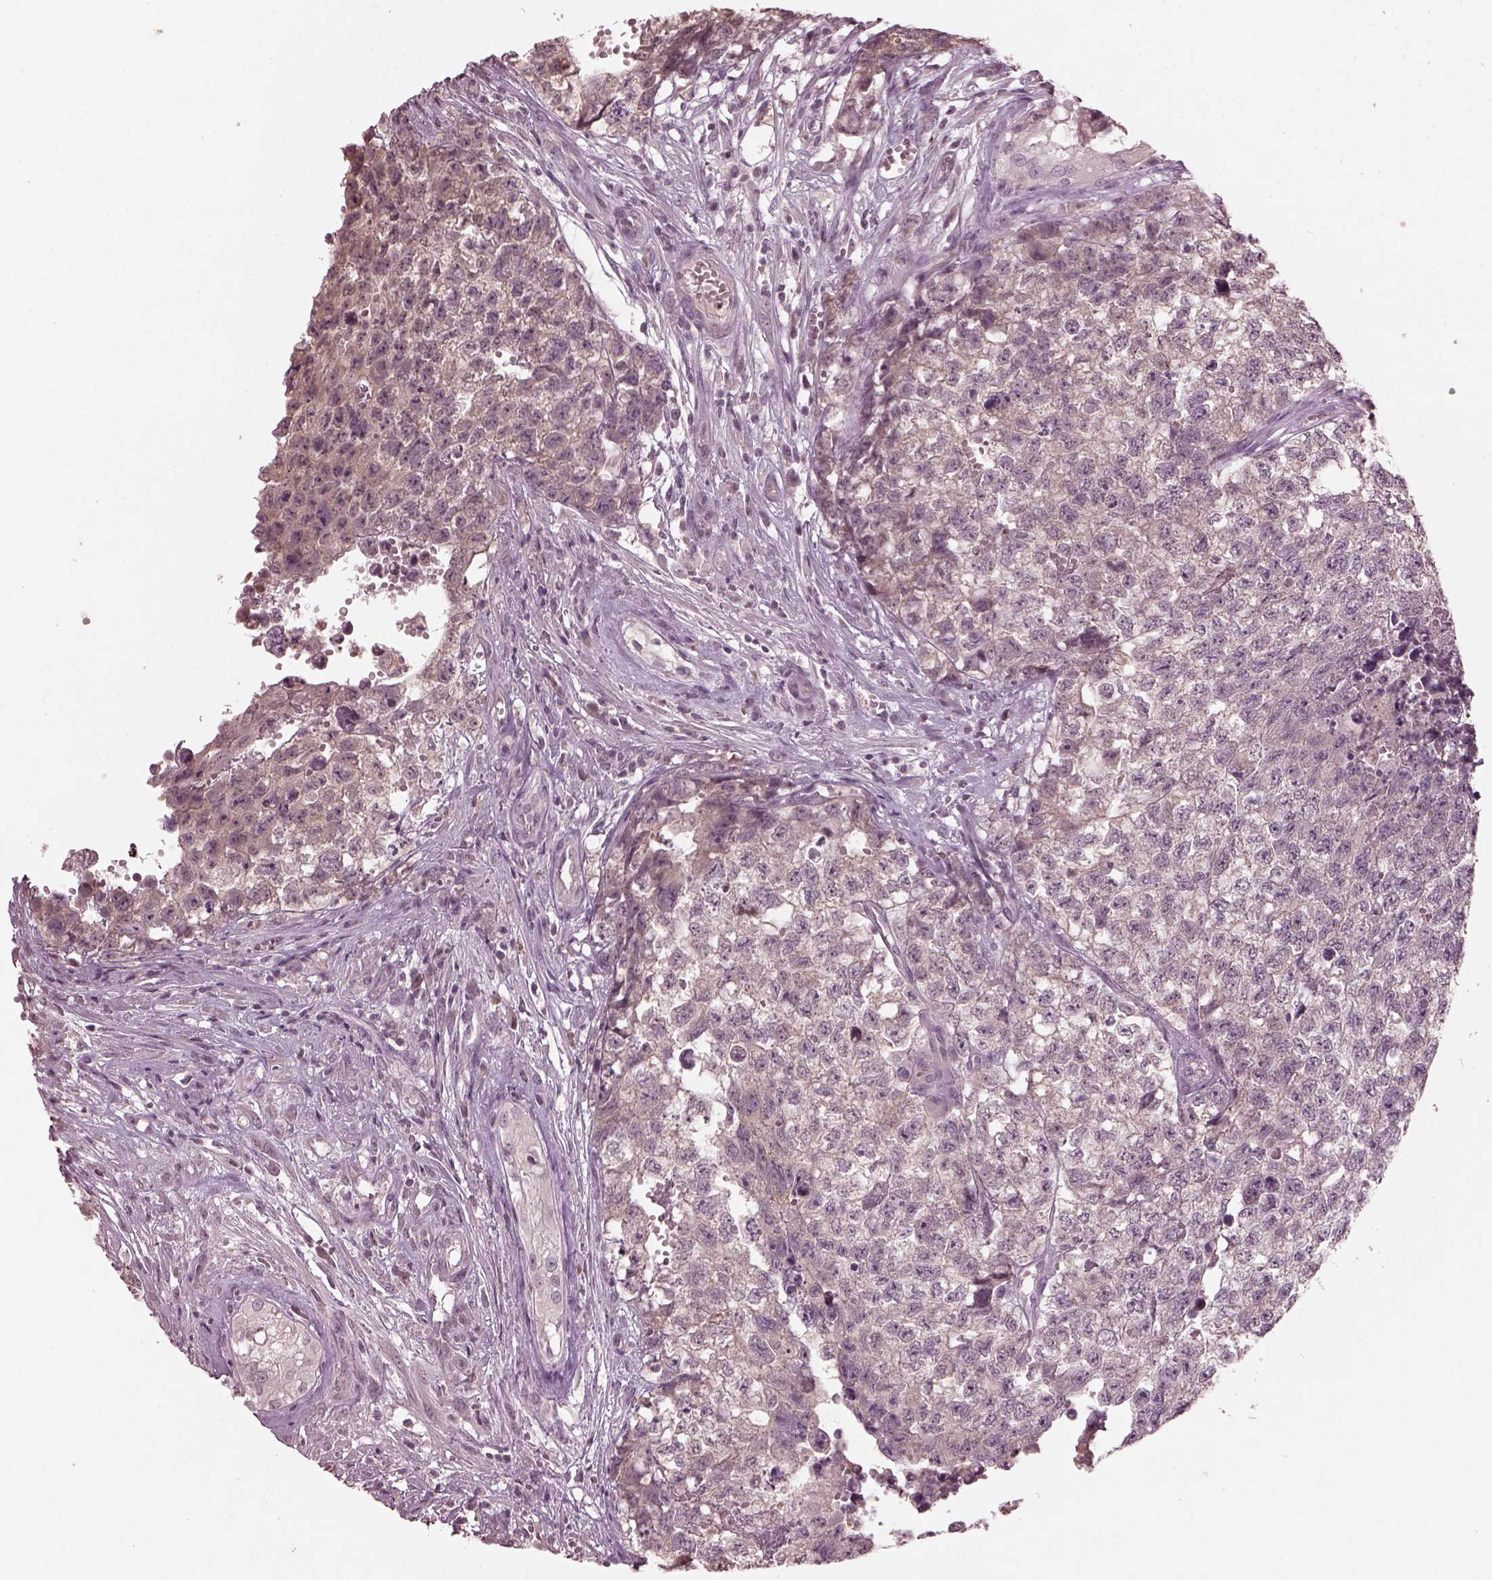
{"staining": {"intensity": "negative", "quantity": "none", "location": "none"}, "tissue": "testis cancer", "cell_type": "Tumor cells", "image_type": "cancer", "snomed": [{"axis": "morphology", "description": "Seminoma, NOS"}, {"axis": "morphology", "description": "Carcinoma, Embryonal, NOS"}, {"axis": "topography", "description": "Testis"}], "caption": "Tumor cells are negative for brown protein staining in testis seminoma.", "gene": "RGS7", "patient": {"sex": "male", "age": 22}}